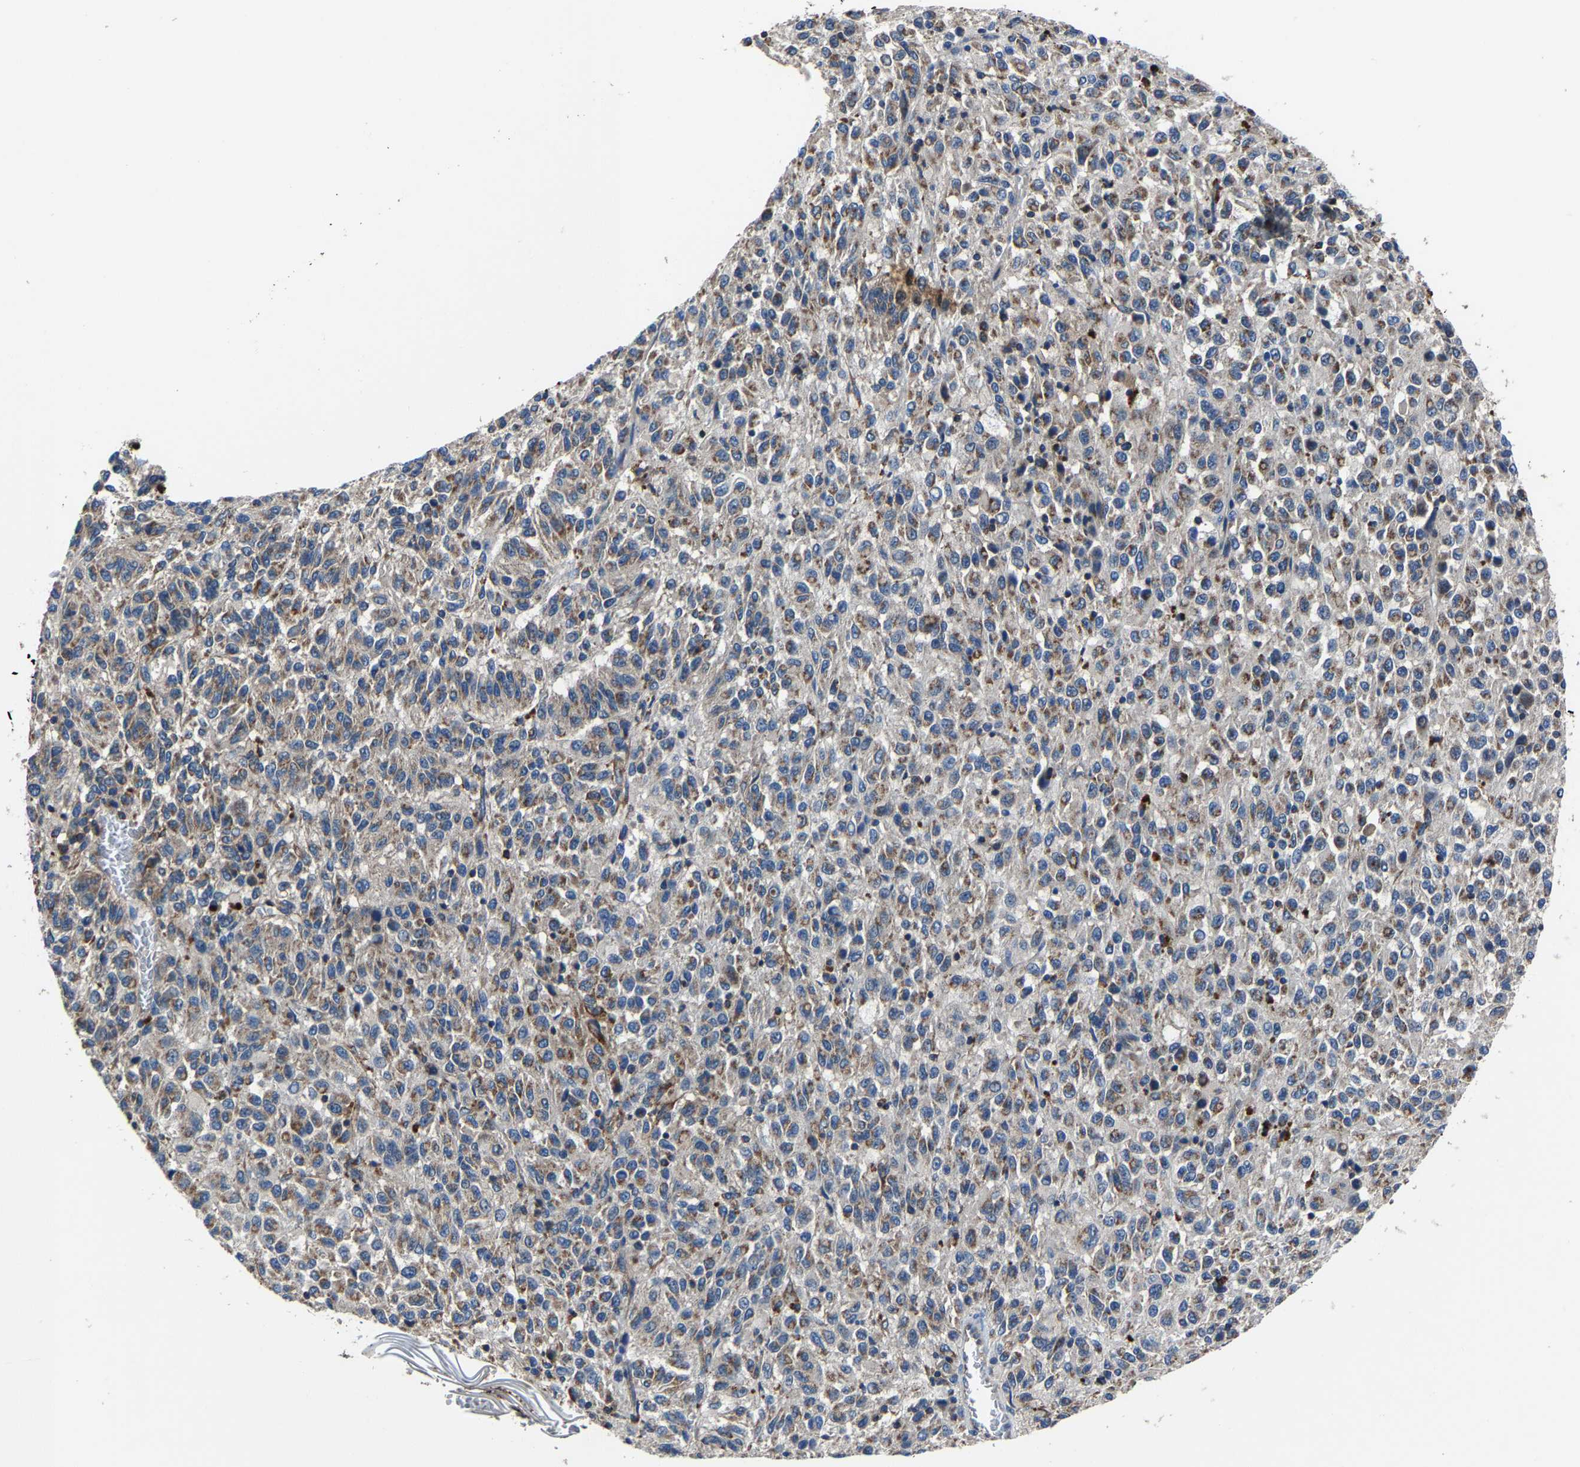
{"staining": {"intensity": "moderate", "quantity": "<25%", "location": "cytoplasmic/membranous"}, "tissue": "melanoma", "cell_type": "Tumor cells", "image_type": "cancer", "snomed": [{"axis": "morphology", "description": "Malignant melanoma, Metastatic site"}, {"axis": "topography", "description": "Lung"}], "caption": "Melanoma stained with a brown dye shows moderate cytoplasmic/membranous positive positivity in approximately <25% of tumor cells.", "gene": "KIAA1958", "patient": {"sex": "male", "age": 64}}